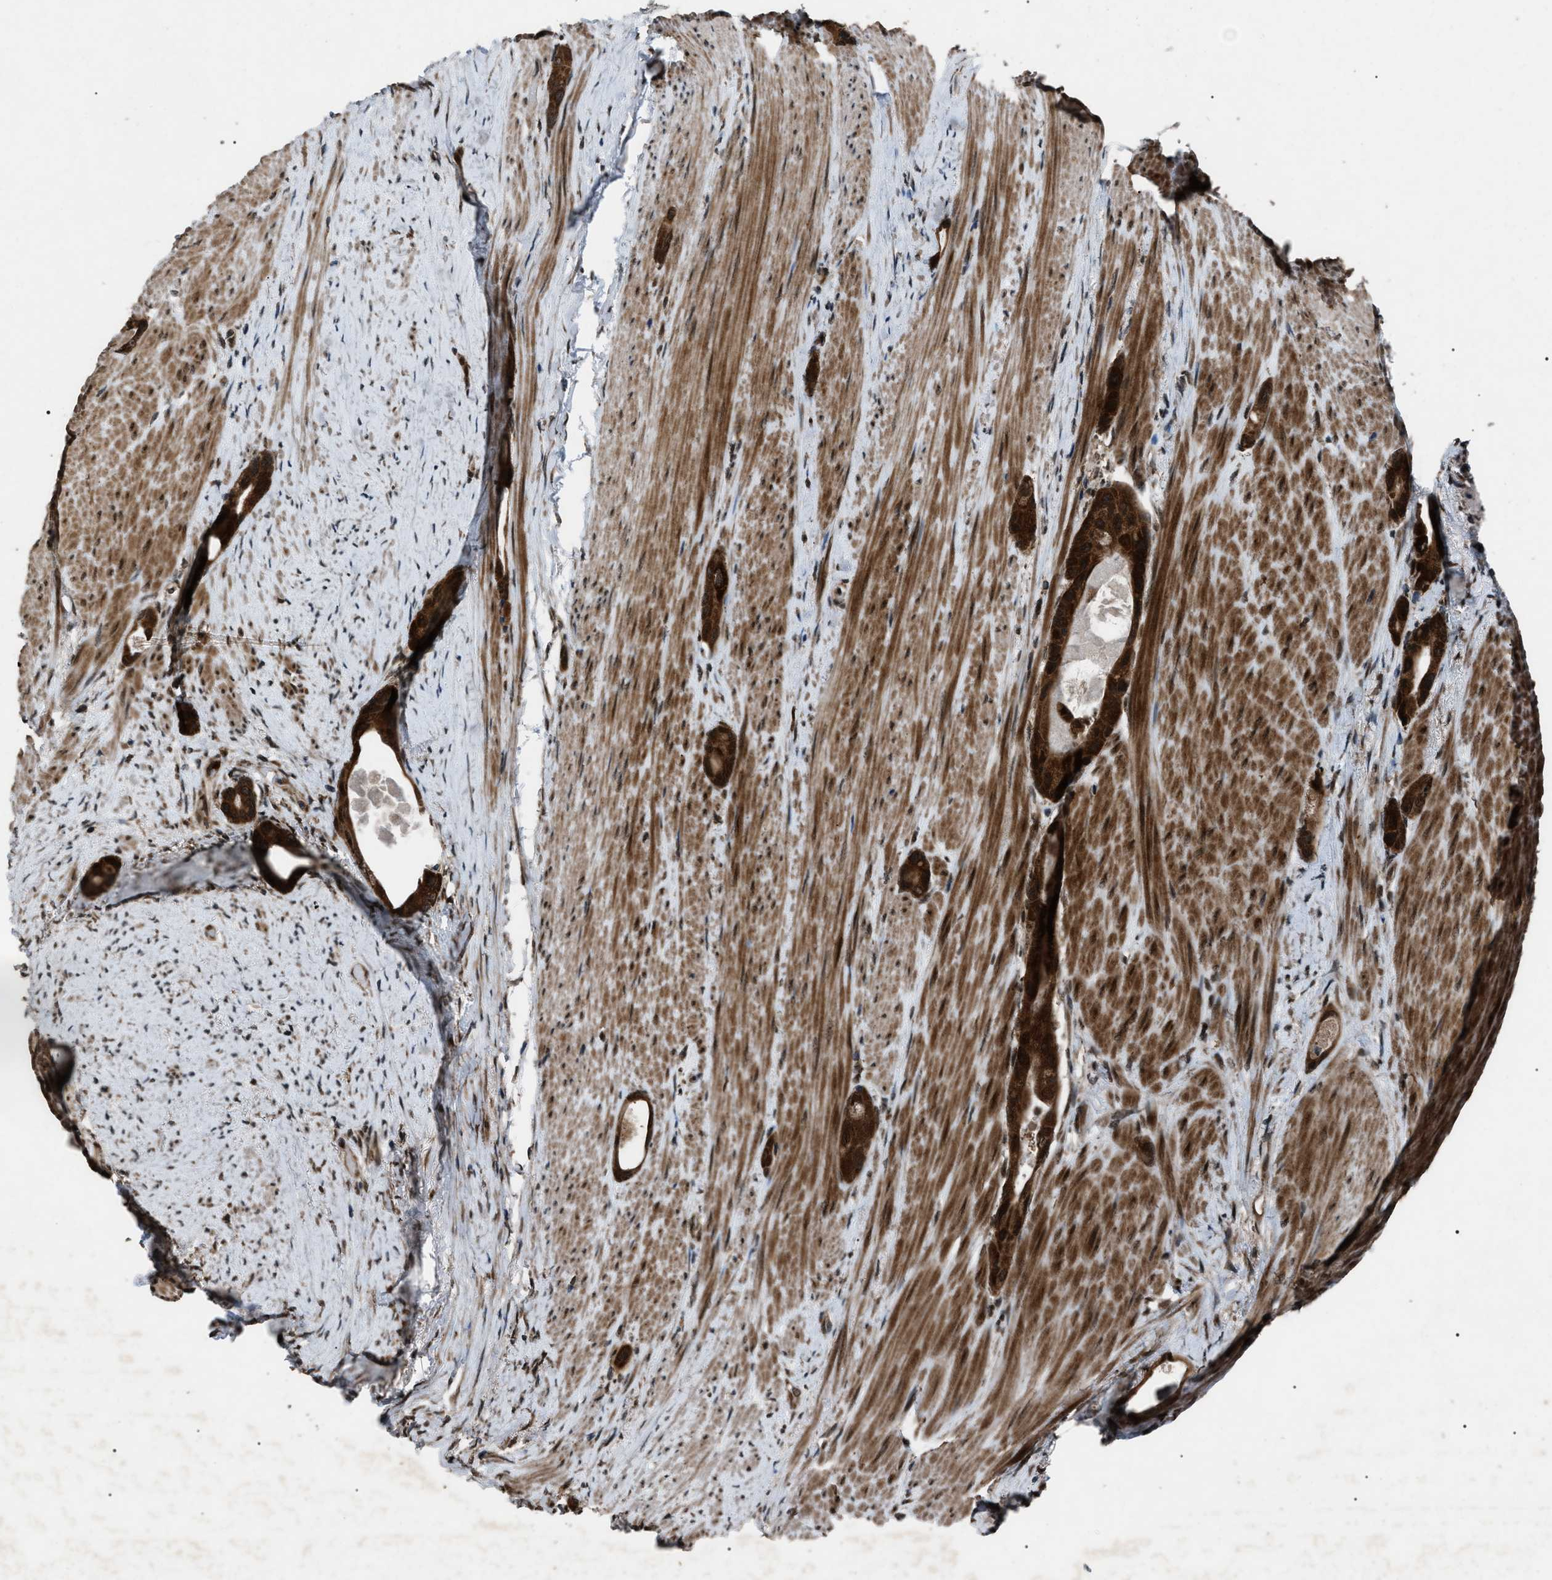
{"staining": {"intensity": "strong", "quantity": ">75%", "location": "cytoplasmic/membranous,nuclear"}, "tissue": "colorectal cancer", "cell_type": "Tumor cells", "image_type": "cancer", "snomed": [{"axis": "morphology", "description": "Adenocarcinoma, NOS"}, {"axis": "topography", "description": "Rectum"}], "caption": "DAB (3,3'-diaminobenzidine) immunohistochemical staining of colorectal cancer demonstrates strong cytoplasmic/membranous and nuclear protein expression in about >75% of tumor cells.", "gene": "ZFAND2A", "patient": {"sex": "male", "age": 51}}